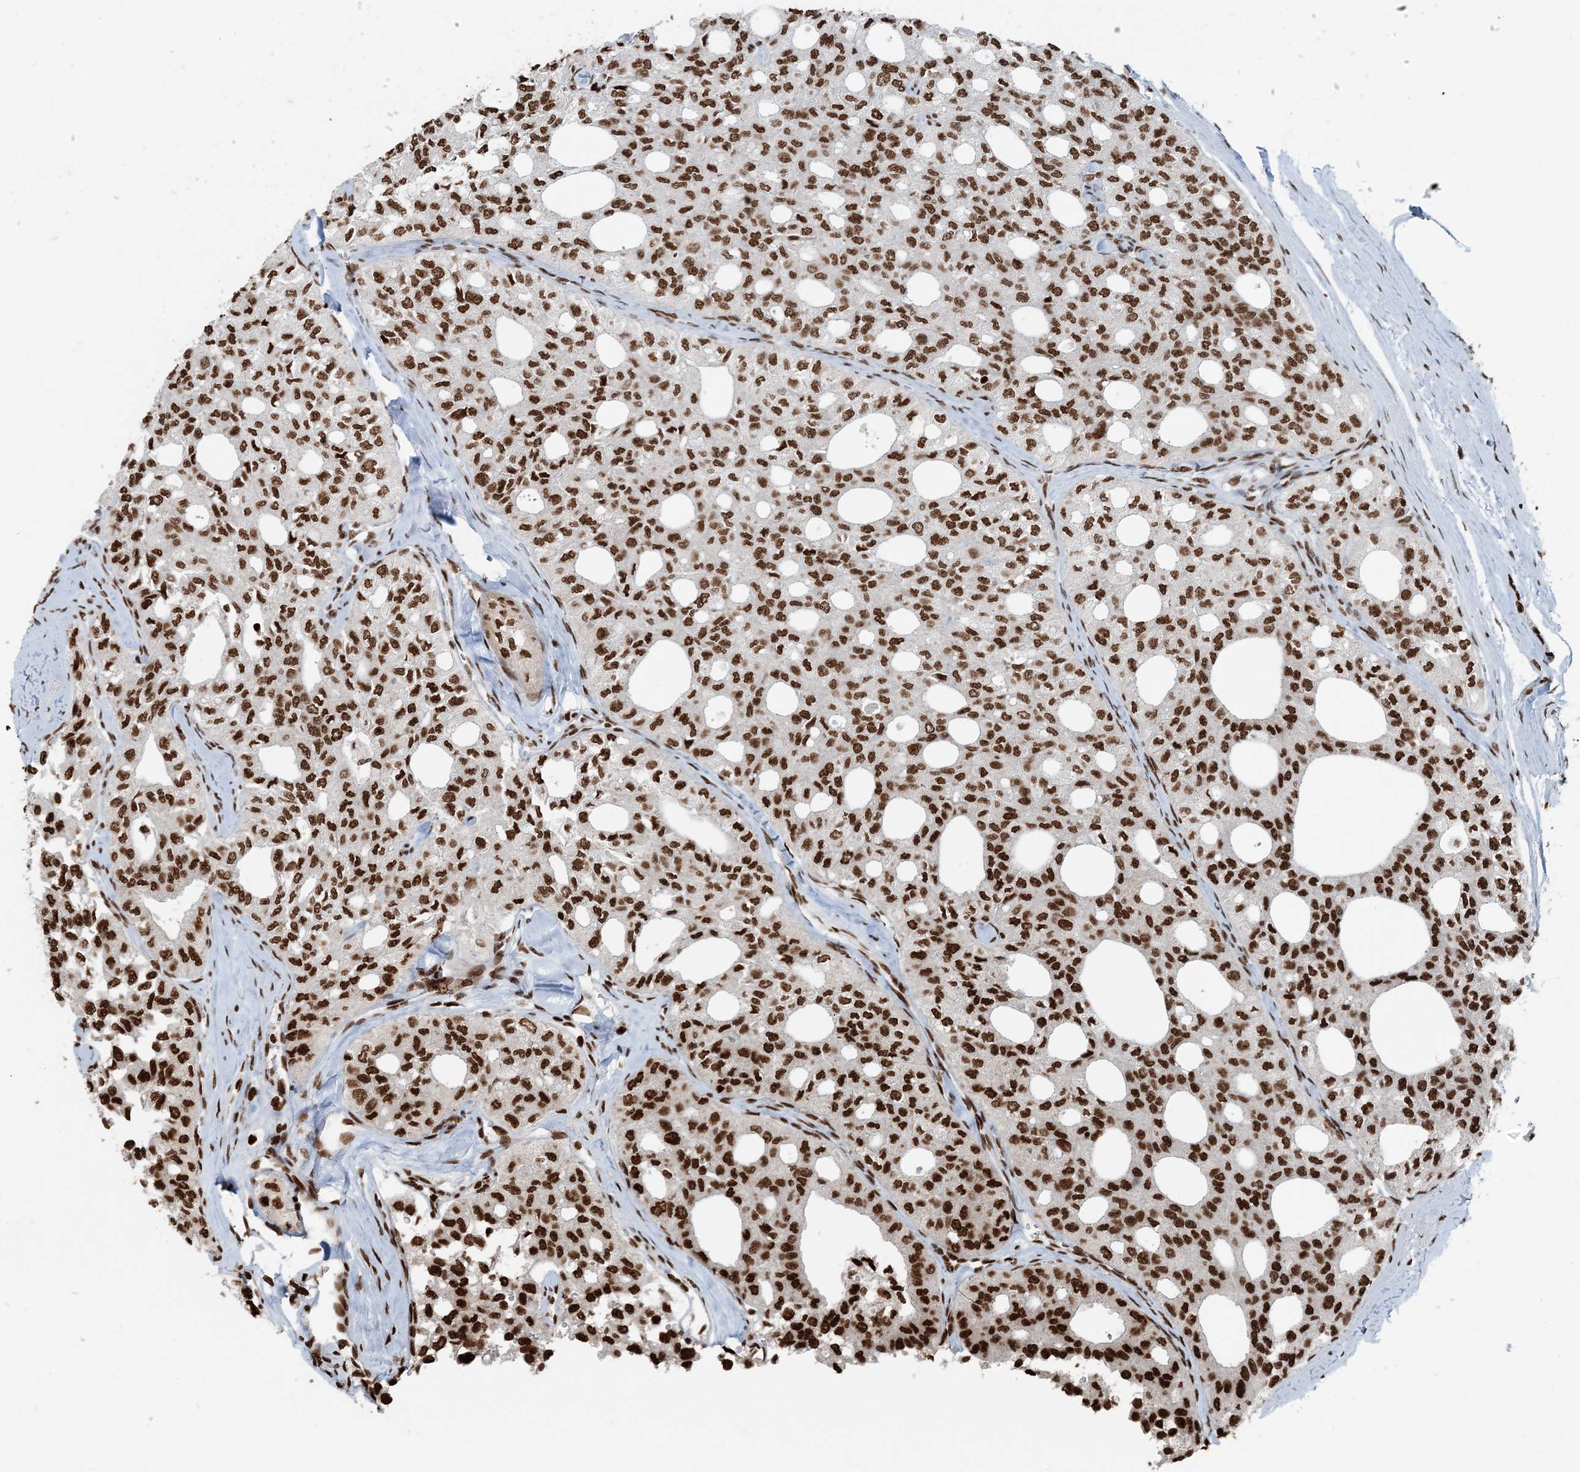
{"staining": {"intensity": "strong", "quantity": ">75%", "location": "nuclear"}, "tissue": "thyroid cancer", "cell_type": "Tumor cells", "image_type": "cancer", "snomed": [{"axis": "morphology", "description": "Follicular adenoma carcinoma, NOS"}, {"axis": "topography", "description": "Thyroid gland"}], "caption": "Human thyroid cancer stained with a brown dye displays strong nuclear positive expression in approximately >75% of tumor cells.", "gene": "H3-3B", "patient": {"sex": "male", "age": 75}}